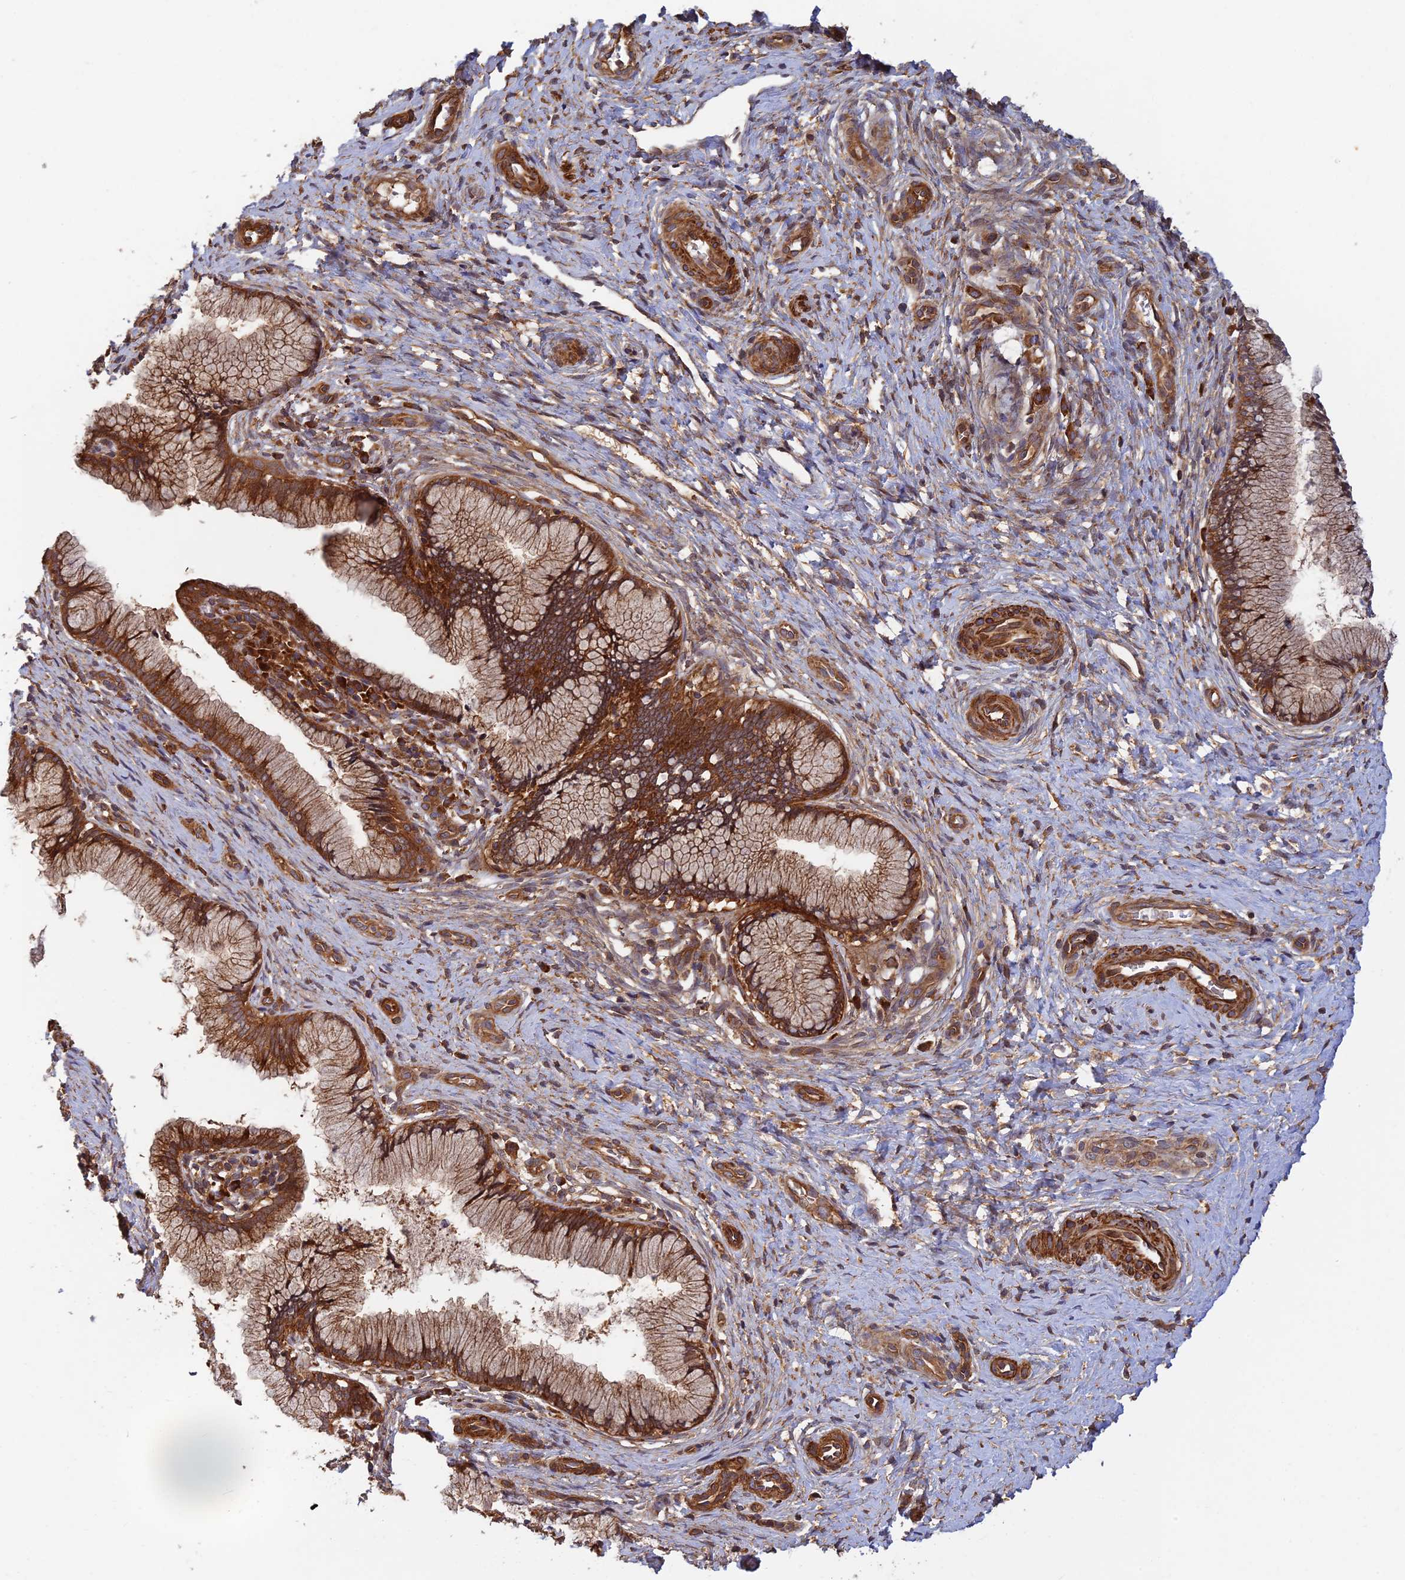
{"staining": {"intensity": "strong", "quantity": ">75%", "location": "cytoplasmic/membranous"}, "tissue": "cervix", "cell_type": "Glandular cells", "image_type": "normal", "snomed": [{"axis": "morphology", "description": "Normal tissue, NOS"}, {"axis": "topography", "description": "Cervix"}], "caption": "Protein expression analysis of benign human cervix reveals strong cytoplasmic/membranous positivity in approximately >75% of glandular cells. The staining was performed using DAB (3,3'-diaminobenzidine), with brown indicating positive protein expression. Nuclei are stained blue with hematoxylin.", "gene": "RELCH", "patient": {"sex": "female", "age": 36}}